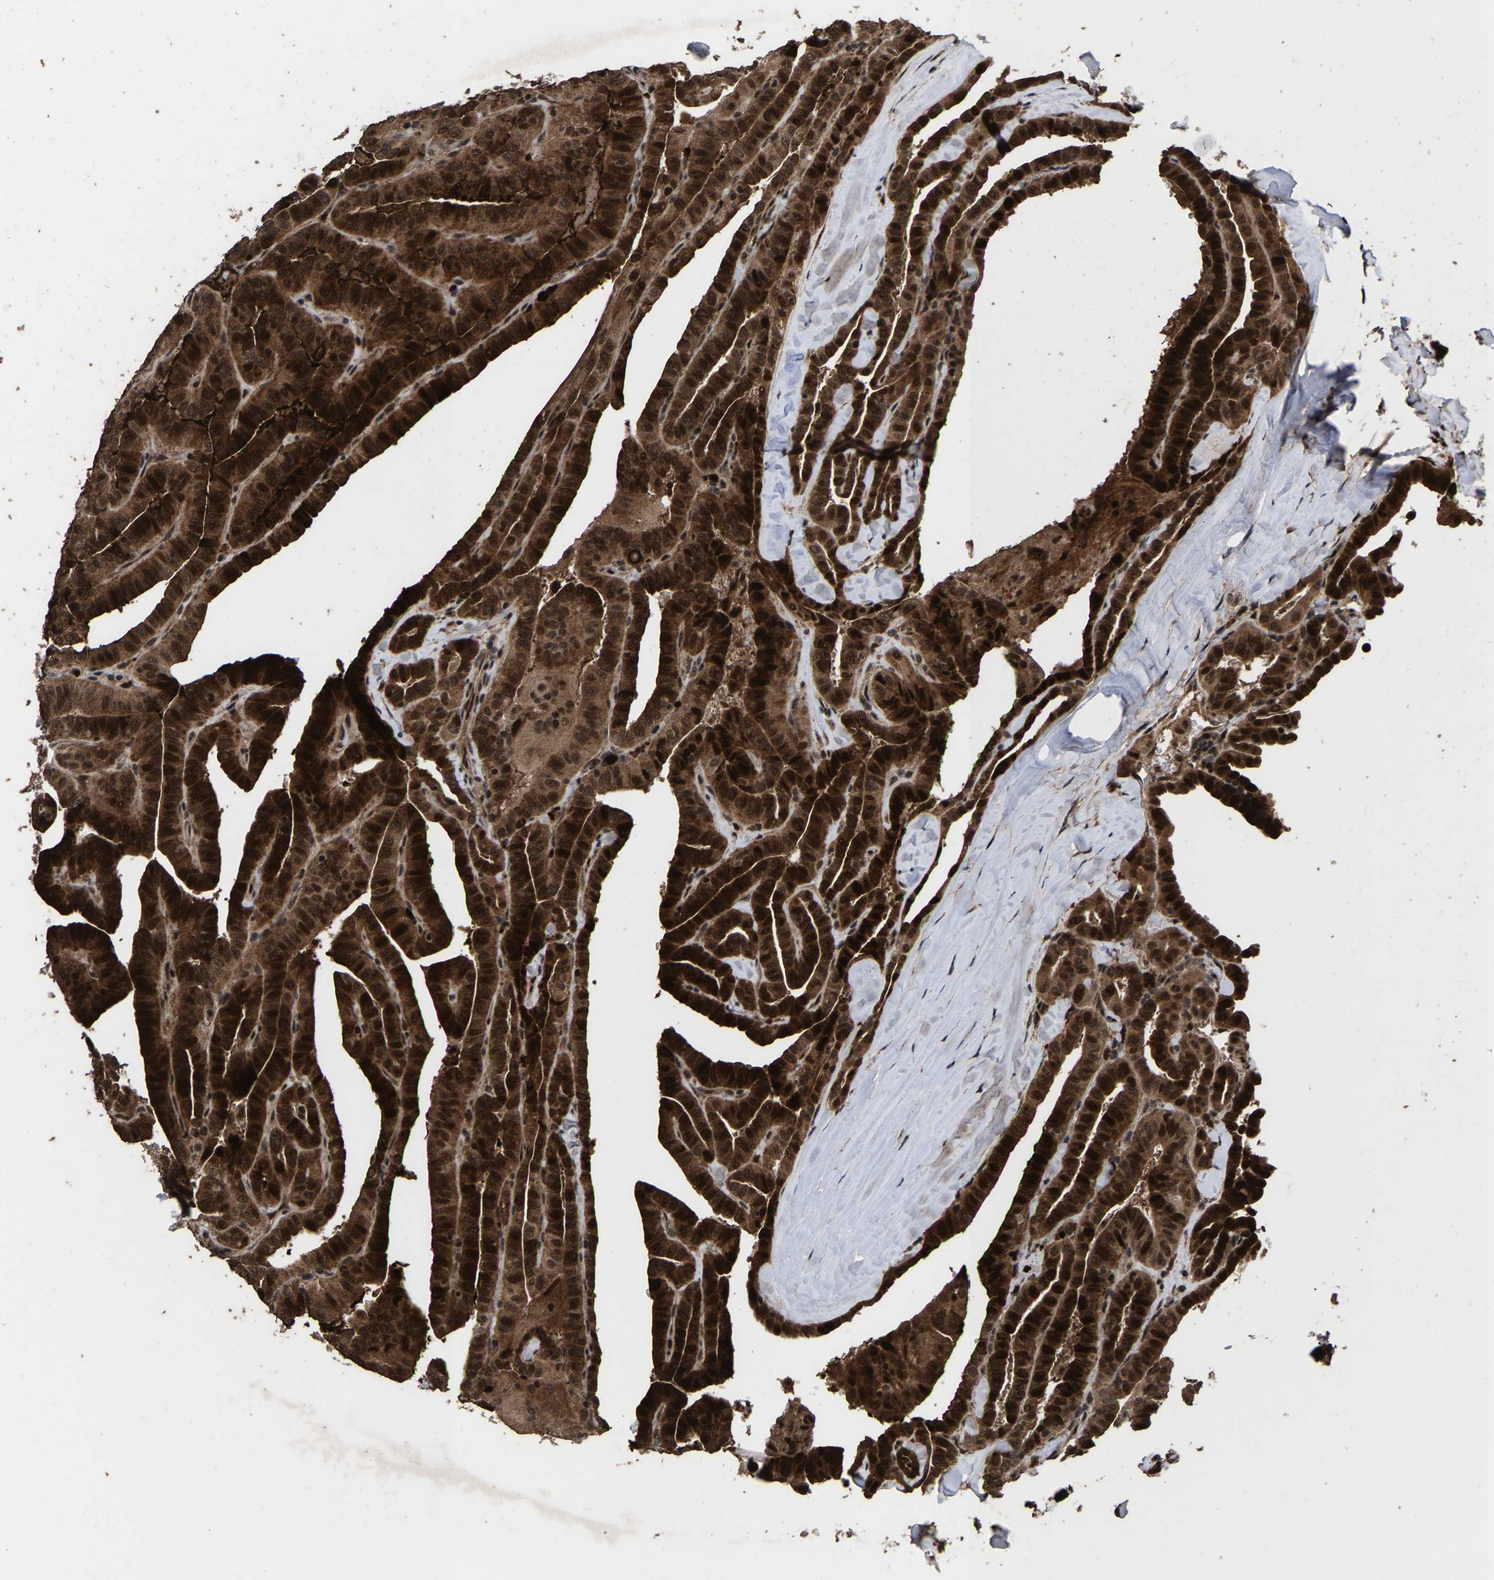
{"staining": {"intensity": "strong", "quantity": ">75%", "location": "cytoplasmic/membranous,nuclear"}, "tissue": "thyroid cancer", "cell_type": "Tumor cells", "image_type": "cancer", "snomed": [{"axis": "morphology", "description": "Papillary adenocarcinoma, NOS"}, {"axis": "topography", "description": "Thyroid gland"}], "caption": "A brown stain highlights strong cytoplasmic/membranous and nuclear staining of a protein in human thyroid papillary adenocarcinoma tumor cells.", "gene": "HAUS6", "patient": {"sex": "male", "age": 77}}